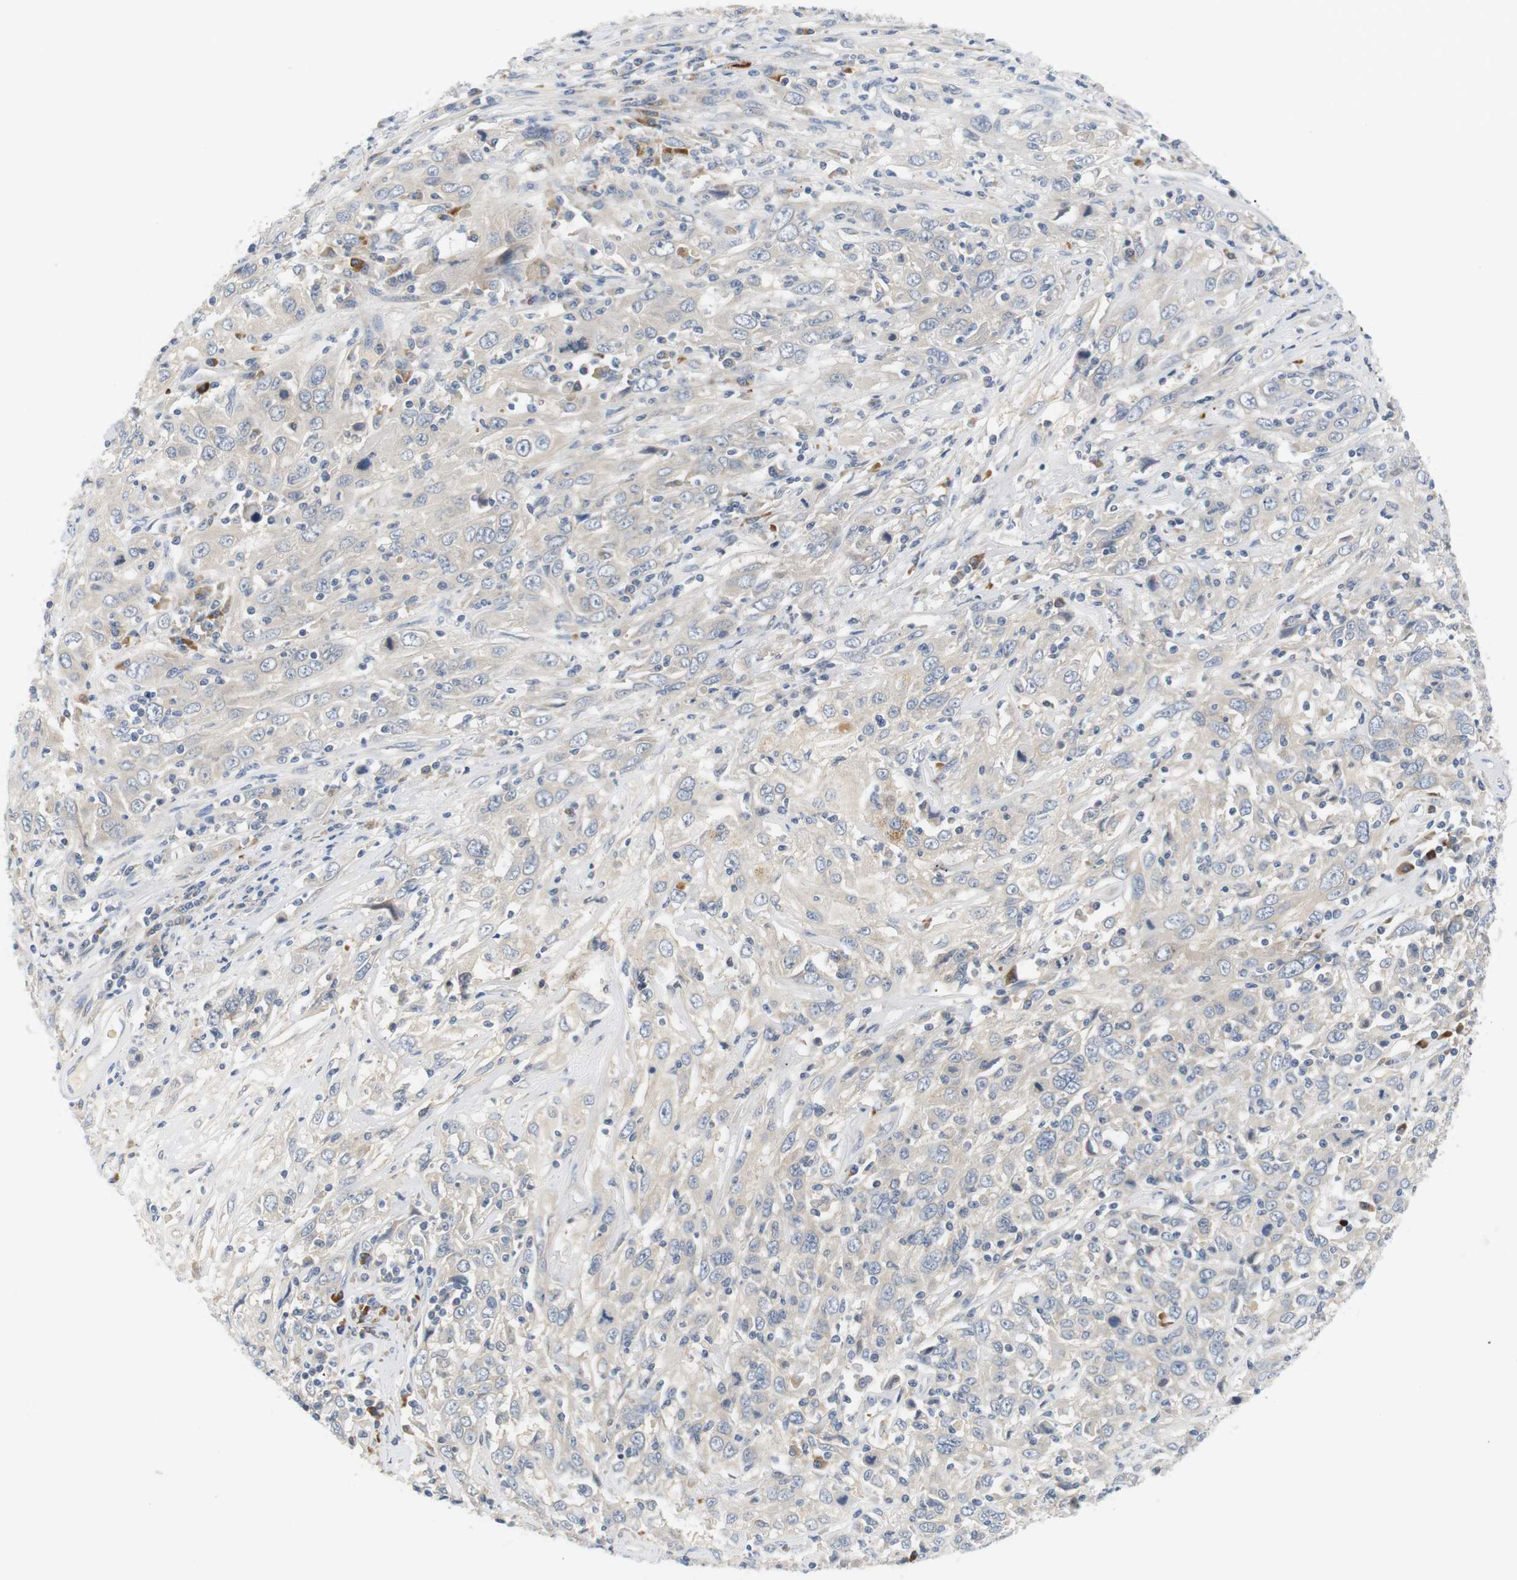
{"staining": {"intensity": "negative", "quantity": "none", "location": "none"}, "tissue": "cervical cancer", "cell_type": "Tumor cells", "image_type": "cancer", "snomed": [{"axis": "morphology", "description": "Squamous cell carcinoma, NOS"}, {"axis": "topography", "description": "Cervix"}], "caption": "This is an immunohistochemistry photomicrograph of cervical cancer. There is no staining in tumor cells.", "gene": "EVA1C", "patient": {"sex": "female", "age": 46}}